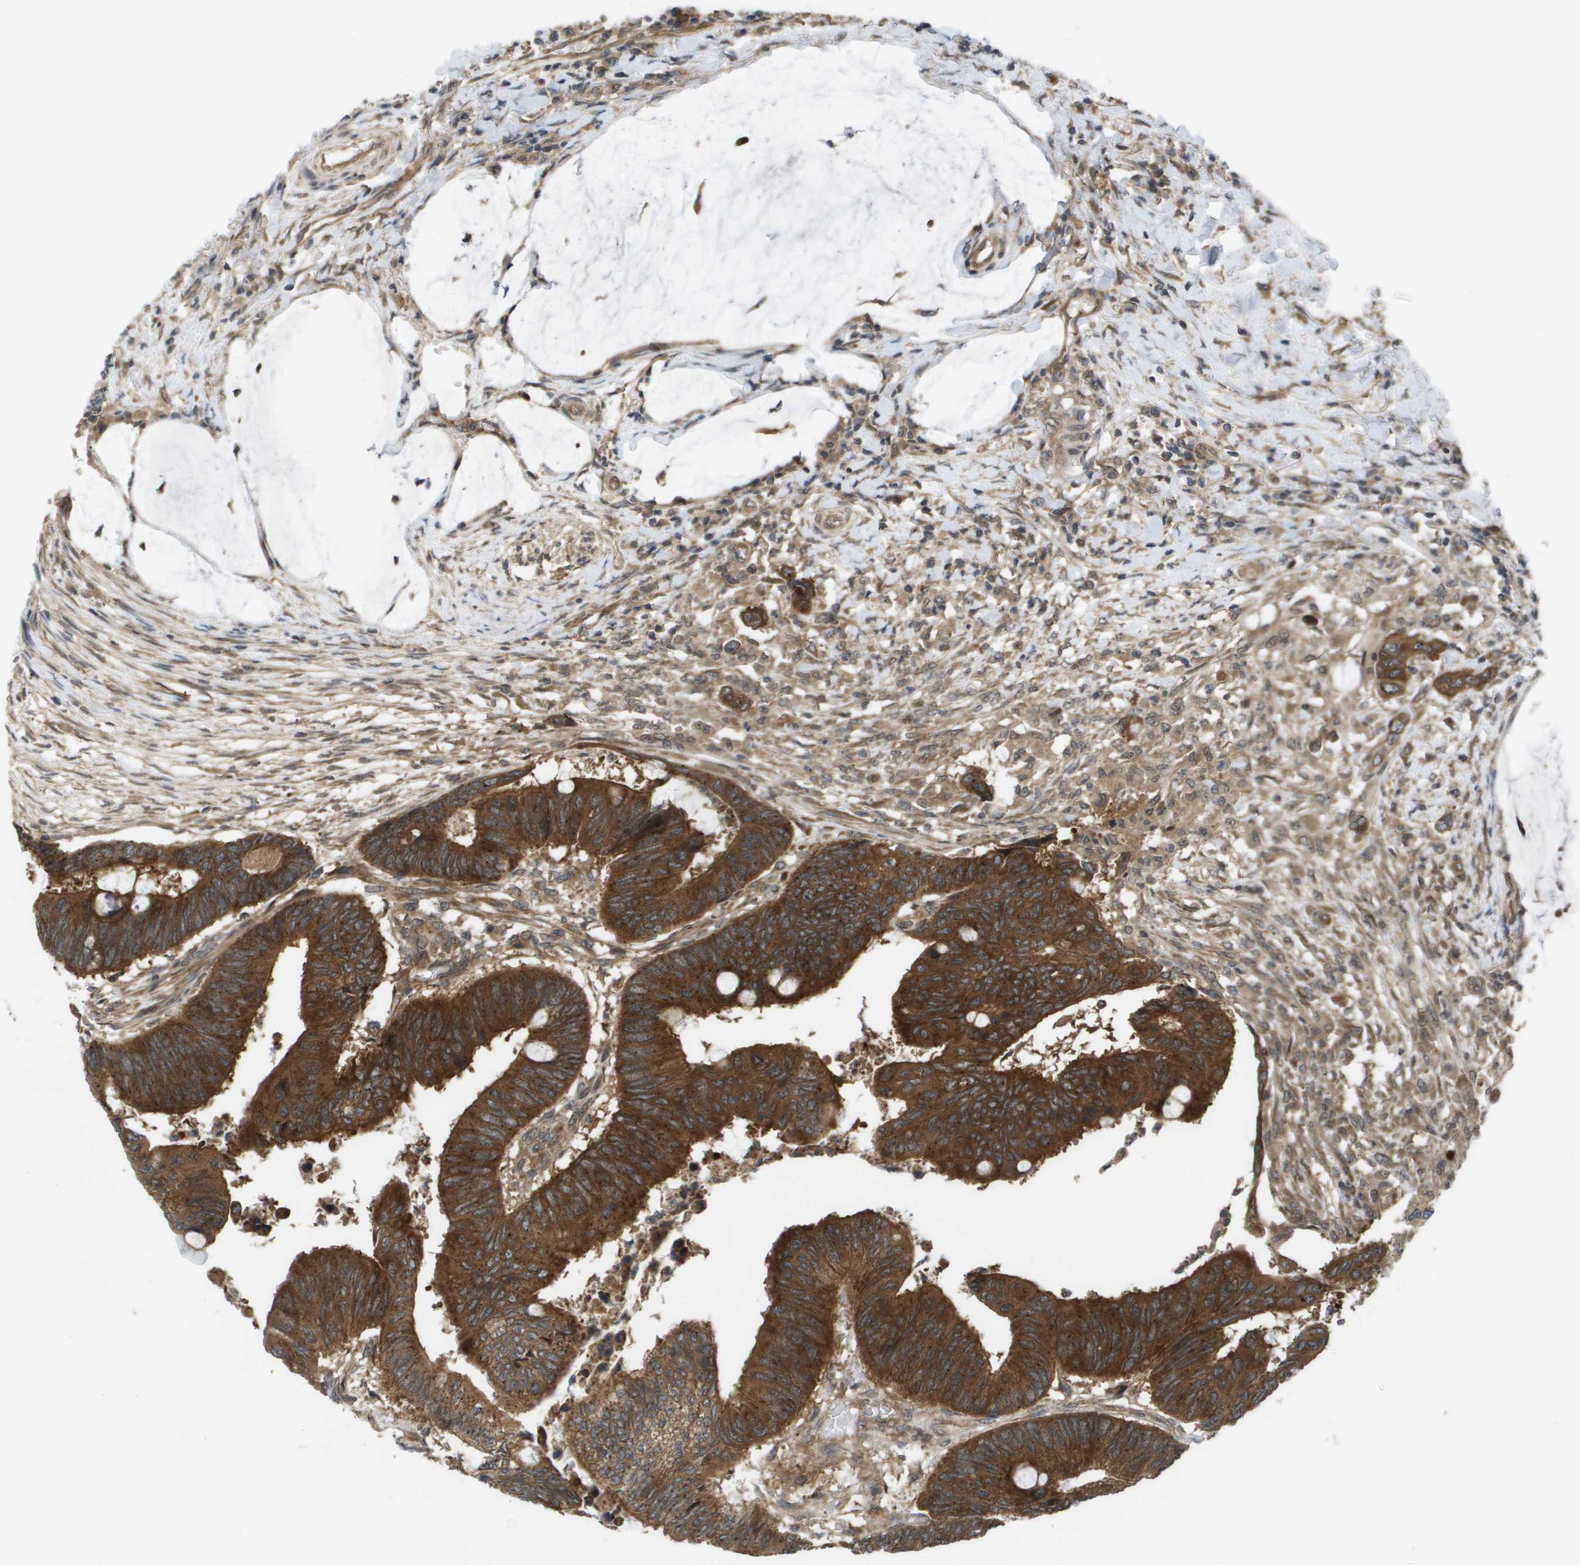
{"staining": {"intensity": "strong", "quantity": ">75%", "location": "cytoplasmic/membranous"}, "tissue": "colorectal cancer", "cell_type": "Tumor cells", "image_type": "cancer", "snomed": [{"axis": "morphology", "description": "Normal tissue, NOS"}, {"axis": "morphology", "description": "Adenocarcinoma, NOS"}, {"axis": "topography", "description": "Rectum"}, {"axis": "topography", "description": "Peripheral nerve tissue"}], "caption": "Strong cytoplasmic/membranous staining for a protein is appreciated in about >75% of tumor cells of adenocarcinoma (colorectal) using immunohistochemistry (IHC).", "gene": "CTPS2", "patient": {"sex": "male", "age": 92}}